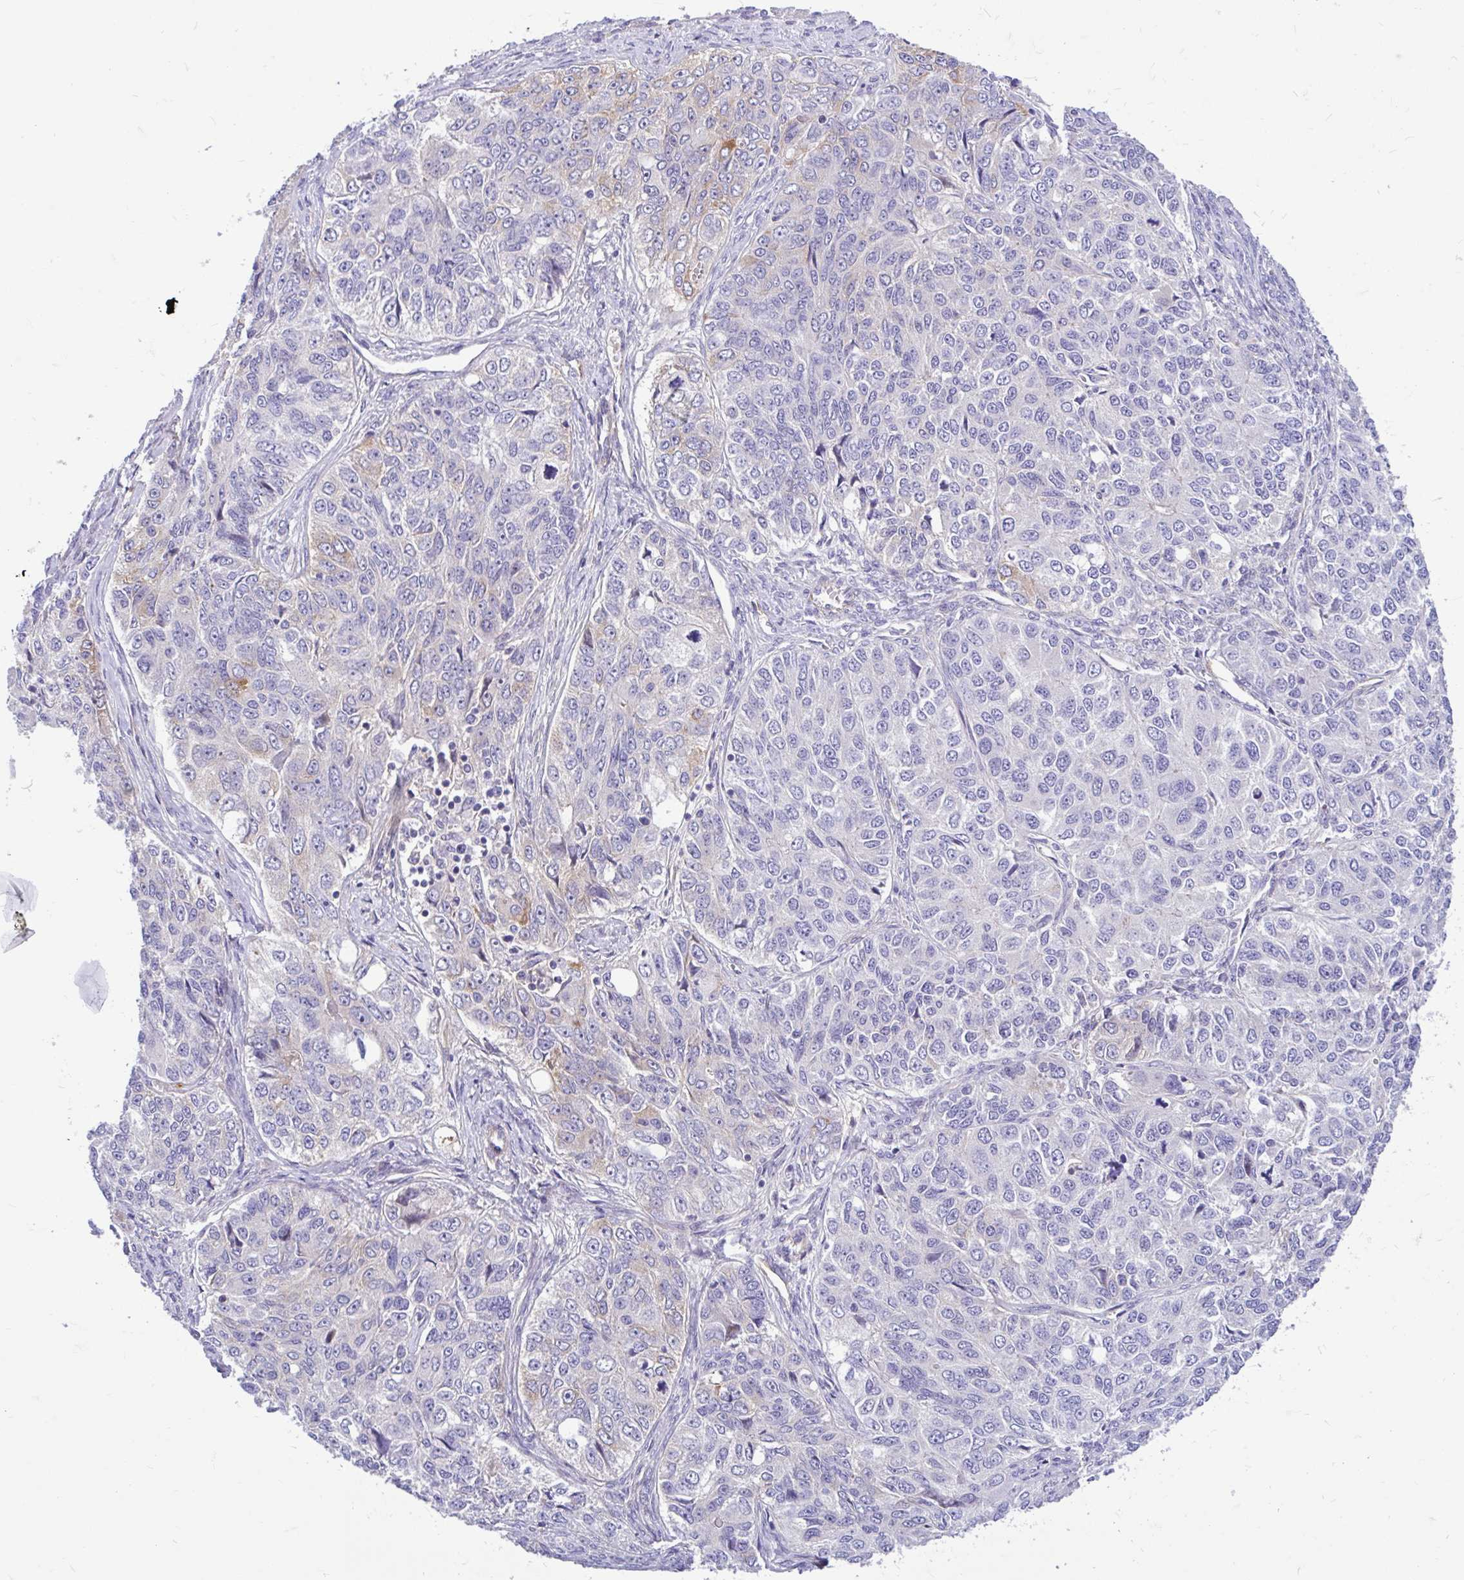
{"staining": {"intensity": "moderate", "quantity": "<25%", "location": "cytoplasmic/membranous"}, "tissue": "ovarian cancer", "cell_type": "Tumor cells", "image_type": "cancer", "snomed": [{"axis": "morphology", "description": "Carcinoma, endometroid"}, {"axis": "topography", "description": "Ovary"}], "caption": "This micrograph displays endometroid carcinoma (ovarian) stained with immunohistochemistry to label a protein in brown. The cytoplasmic/membranous of tumor cells show moderate positivity for the protein. Nuclei are counter-stained blue.", "gene": "ESPNL", "patient": {"sex": "female", "age": 51}}